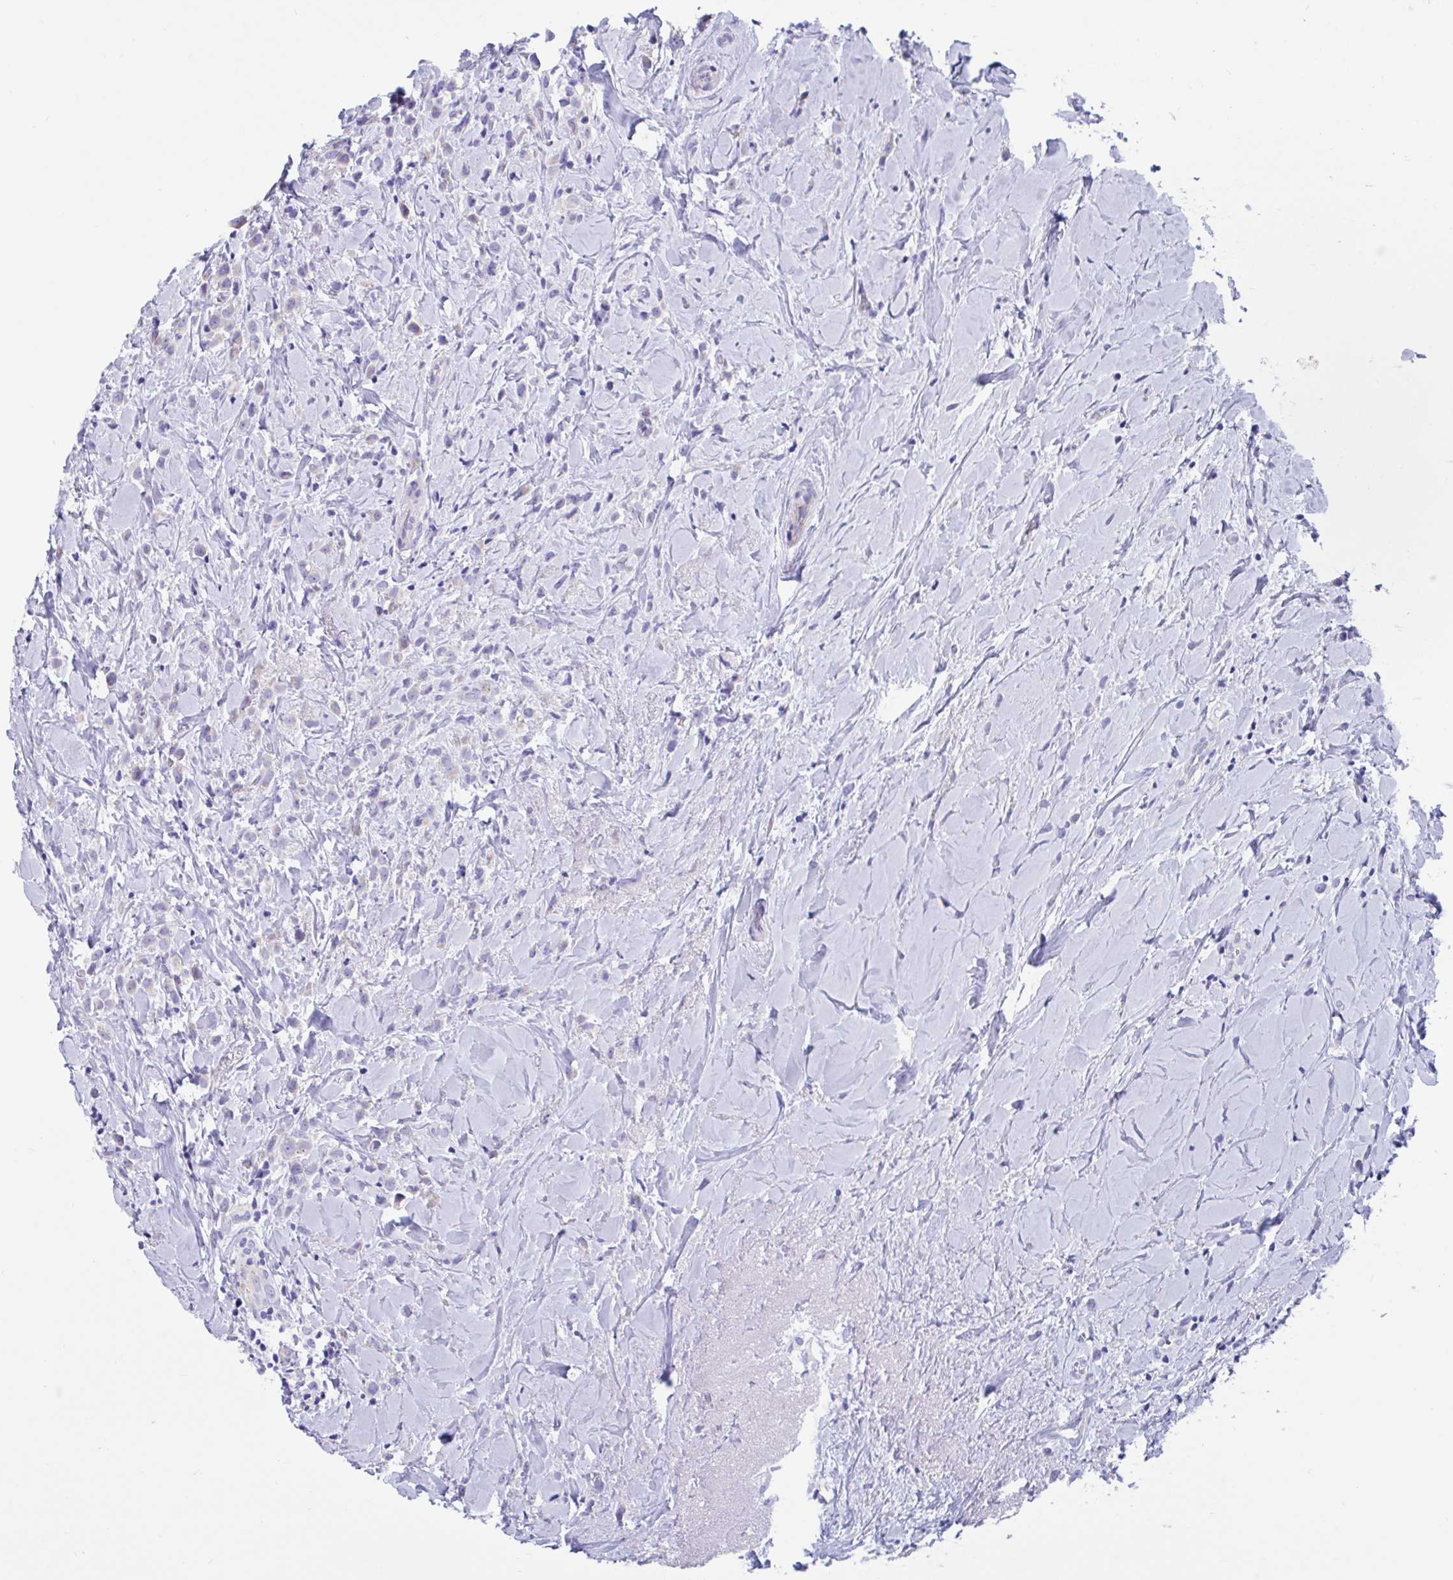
{"staining": {"intensity": "negative", "quantity": "none", "location": "none"}, "tissue": "breast cancer", "cell_type": "Tumor cells", "image_type": "cancer", "snomed": [{"axis": "morphology", "description": "Duct carcinoma"}, {"axis": "topography", "description": "Breast"}], "caption": "This is an IHC image of human breast cancer. There is no expression in tumor cells.", "gene": "RNASE3", "patient": {"sex": "female", "age": 80}}